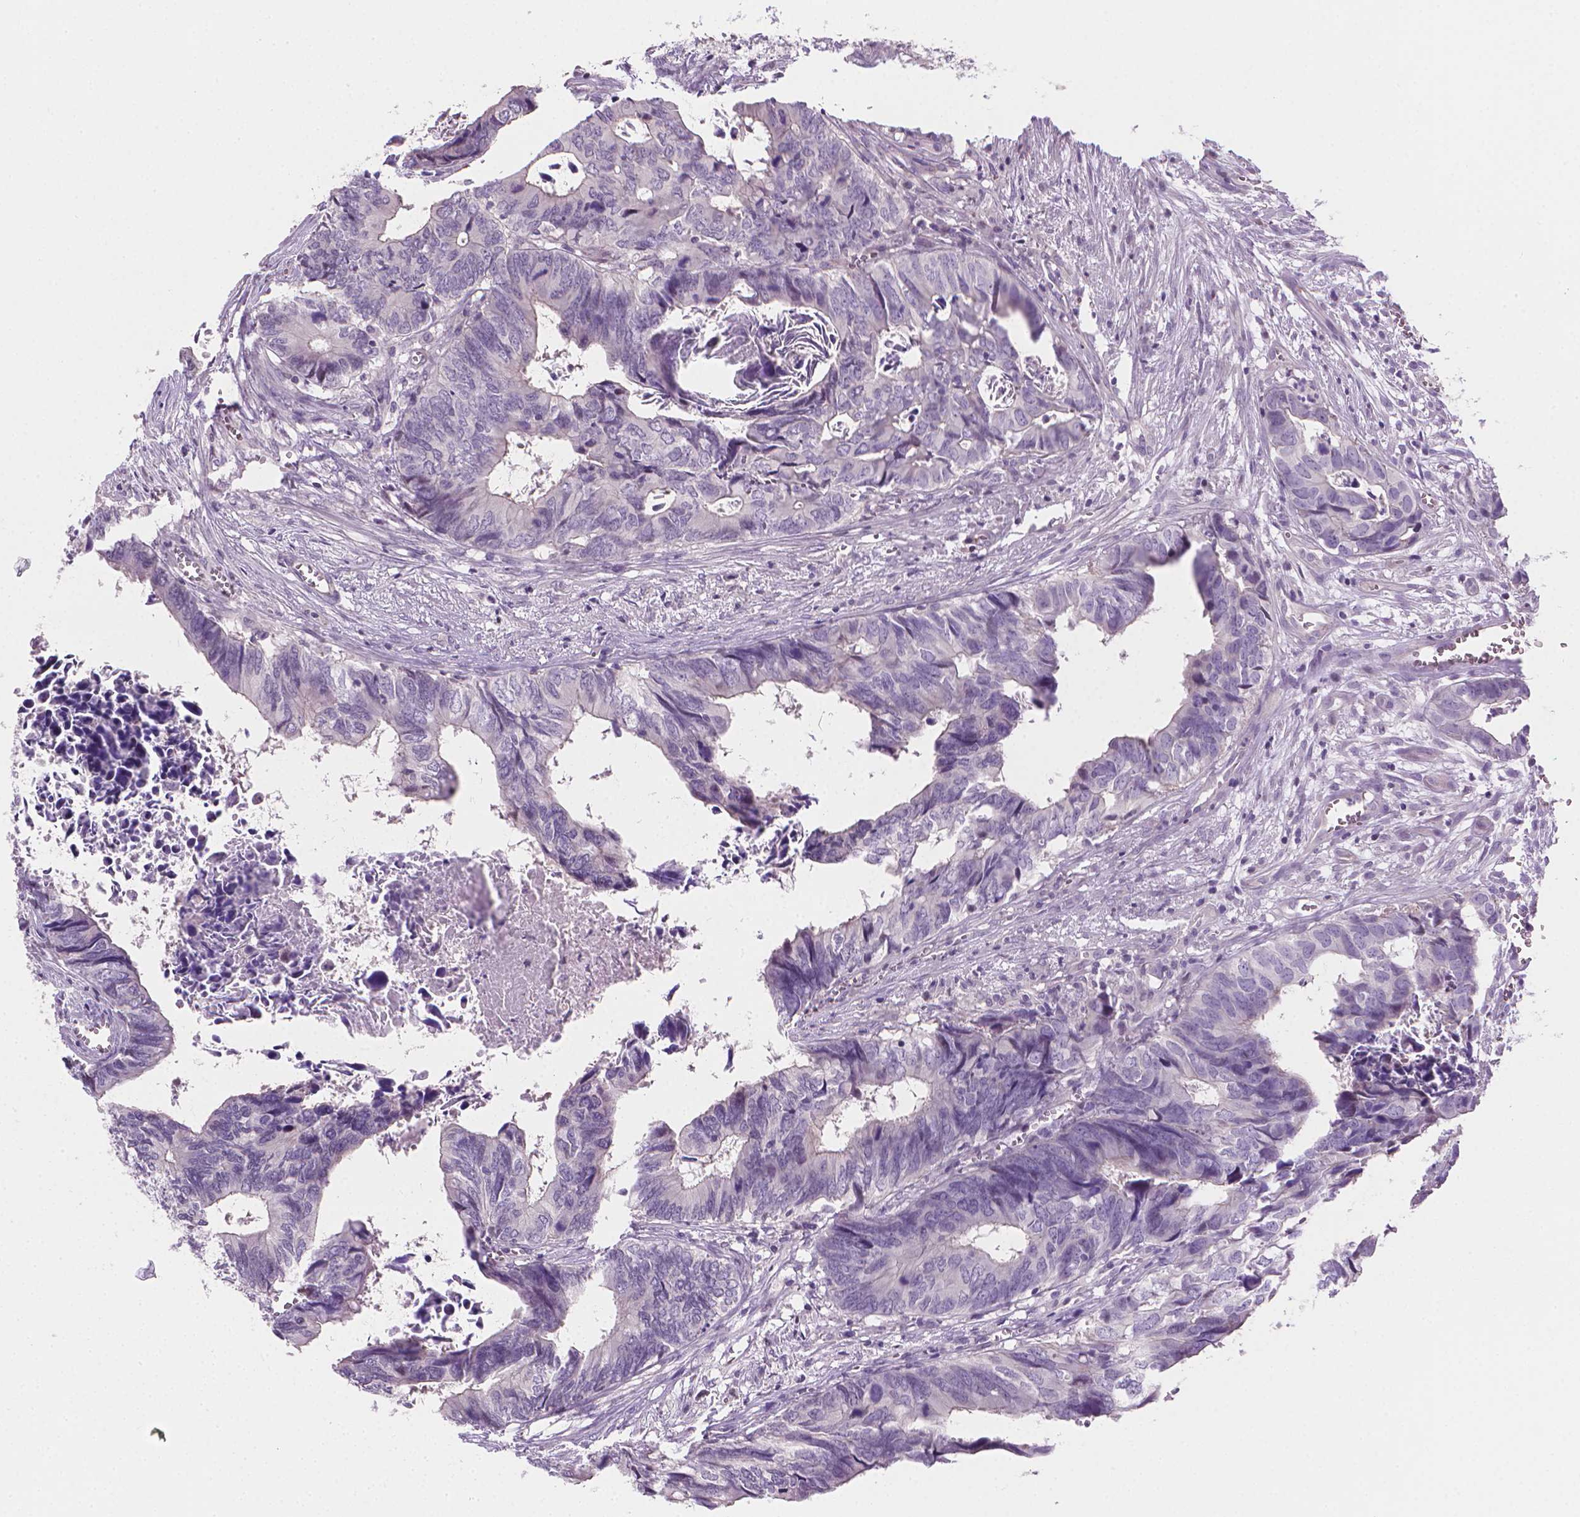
{"staining": {"intensity": "negative", "quantity": "none", "location": "none"}, "tissue": "colorectal cancer", "cell_type": "Tumor cells", "image_type": "cancer", "snomed": [{"axis": "morphology", "description": "Adenocarcinoma, NOS"}, {"axis": "topography", "description": "Colon"}], "caption": "This is an immunohistochemistry image of human colorectal cancer. There is no staining in tumor cells.", "gene": "CLXN", "patient": {"sex": "female", "age": 82}}